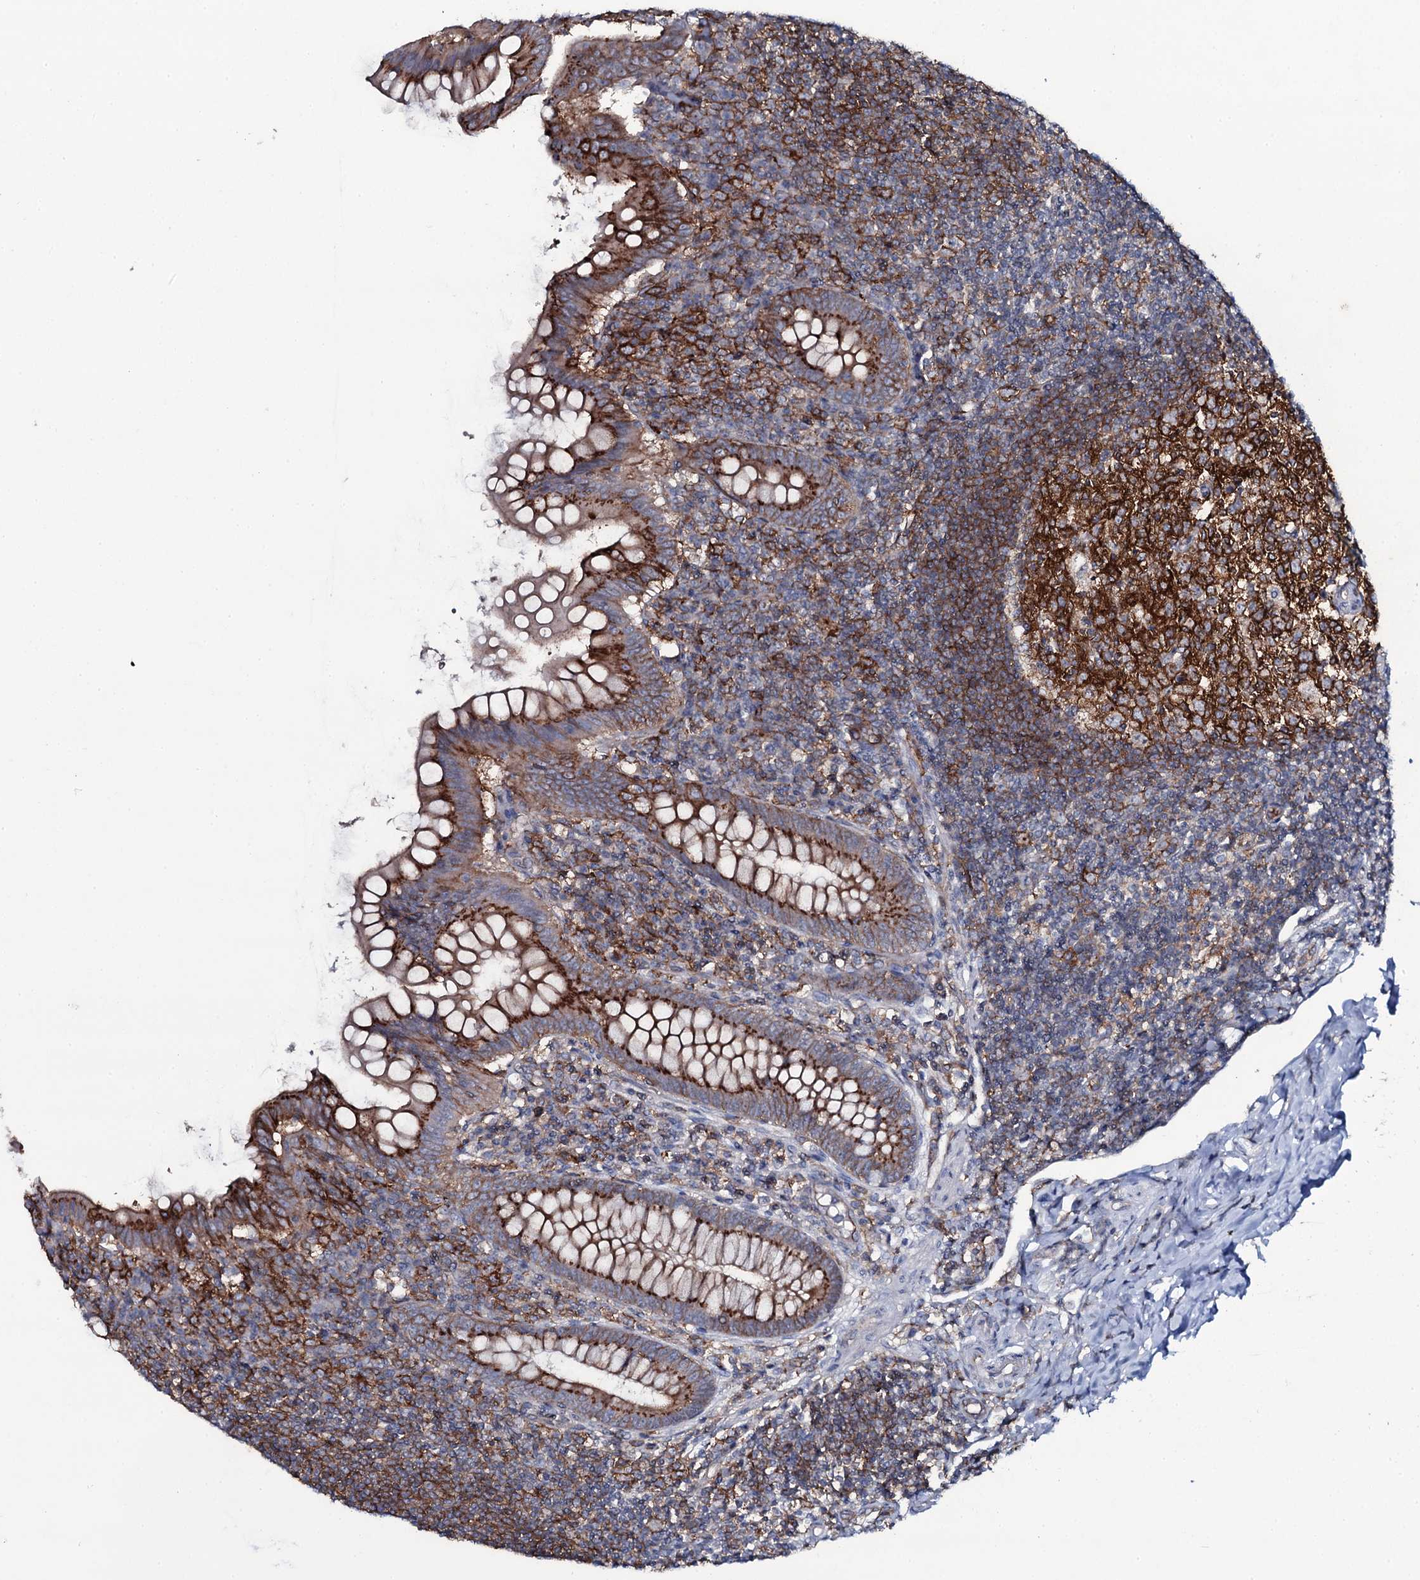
{"staining": {"intensity": "strong", "quantity": ">75%", "location": "cytoplasmic/membranous"}, "tissue": "appendix", "cell_type": "Glandular cells", "image_type": "normal", "snomed": [{"axis": "morphology", "description": "Normal tissue, NOS"}, {"axis": "topography", "description": "Appendix"}], "caption": "Immunohistochemical staining of normal human appendix displays high levels of strong cytoplasmic/membranous staining in approximately >75% of glandular cells. The staining is performed using DAB brown chromogen to label protein expression. The nuclei are counter-stained blue using hematoxylin.", "gene": "SNAP23", "patient": {"sex": "female", "age": 33}}